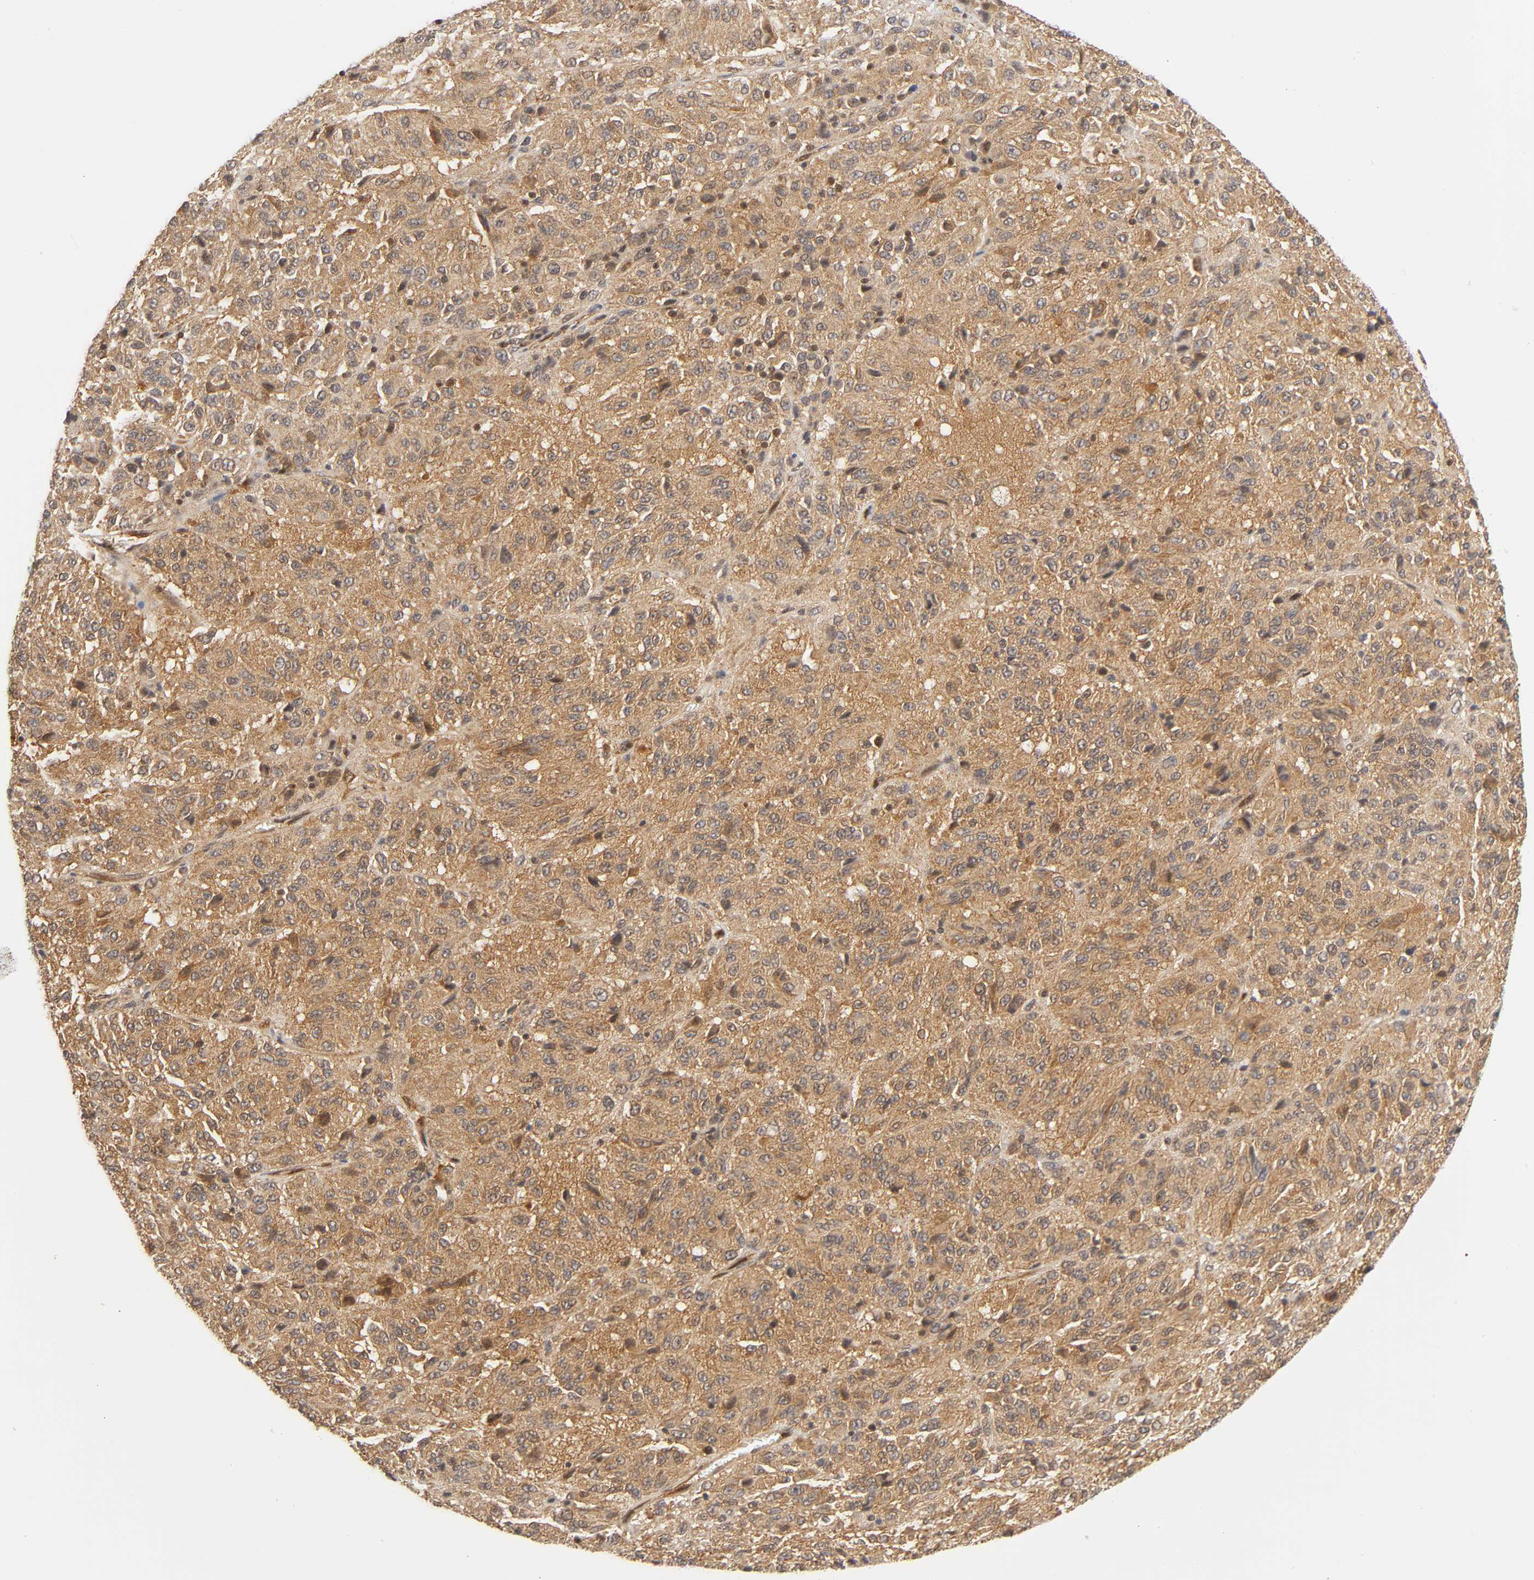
{"staining": {"intensity": "moderate", "quantity": ">75%", "location": "cytoplasmic/membranous,nuclear"}, "tissue": "melanoma", "cell_type": "Tumor cells", "image_type": "cancer", "snomed": [{"axis": "morphology", "description": "Malignant melanoma, Metastatic site"}, {"axis": "topography", "description": "Lung"}], "caption": "Immunohistochemistry (IHC) (DAB) staining of human malignant melanoma (metastatic site) reveals moderate cytoplasmic/membranous and nuclear protein staining in about >75% of tumor cells.", "gene": "CDC37", "patient": {"sex": "male", "age": 64}}